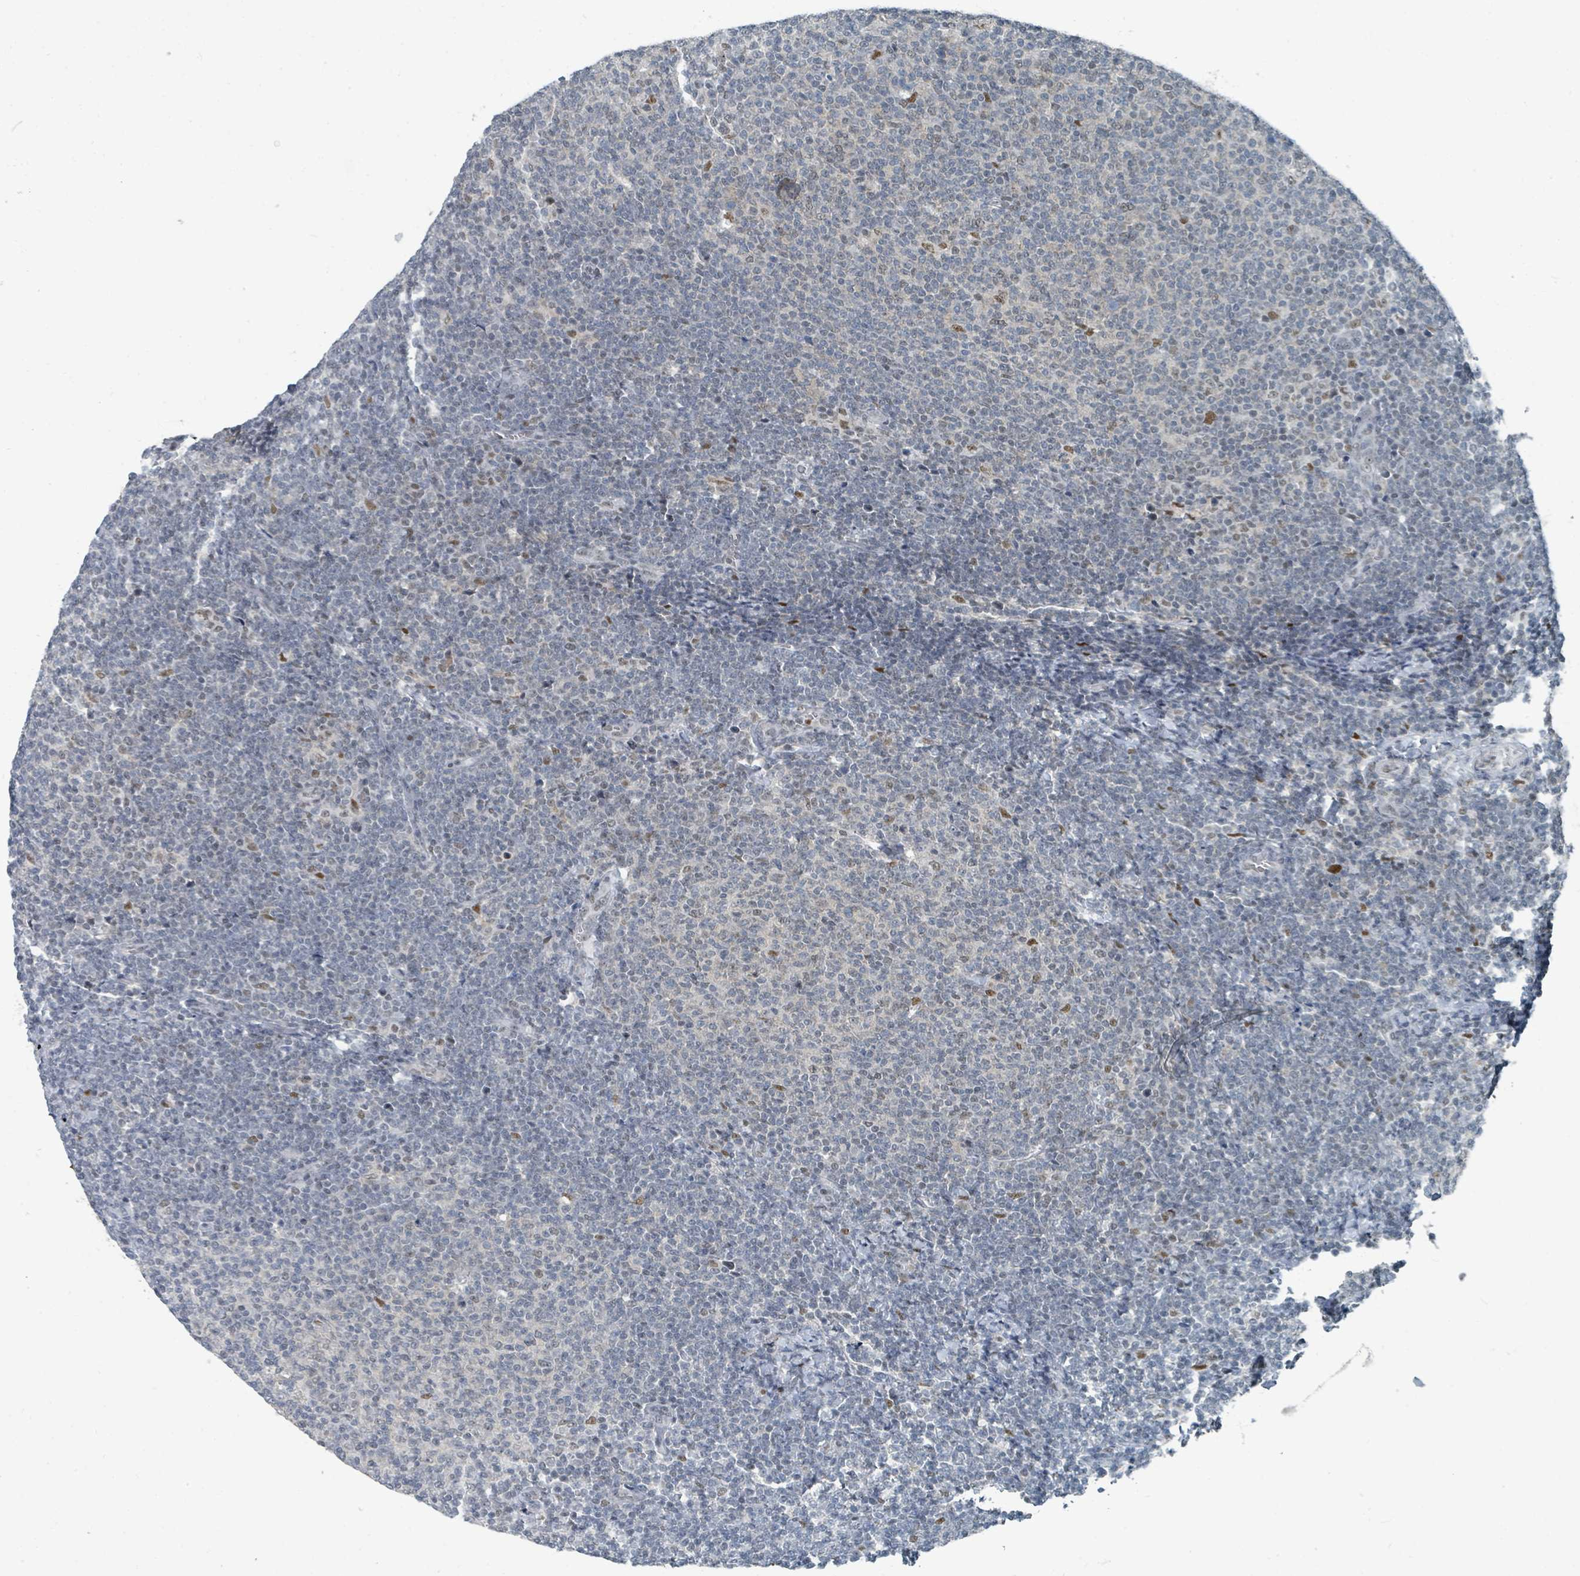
{"staining": {"intensity": "negative", "quantity": "none", "location": "none"}, "tissue": "lymphoma", "cell_type": "Tumor cells", "image_type": "cancer", "snomed": [{"axis": "morphology", "description": "Malignant lymphoma, non-Hodgkin's type, Low grade"}, {"axis": "topography", "description": "Lymph node"}], "caption": "Lymphoma stained for a protein using immunohistochemistry demonstrates no staining tumor cells.", "gene": "UCK1", "patient": {"sex": "male", "age": 66}}